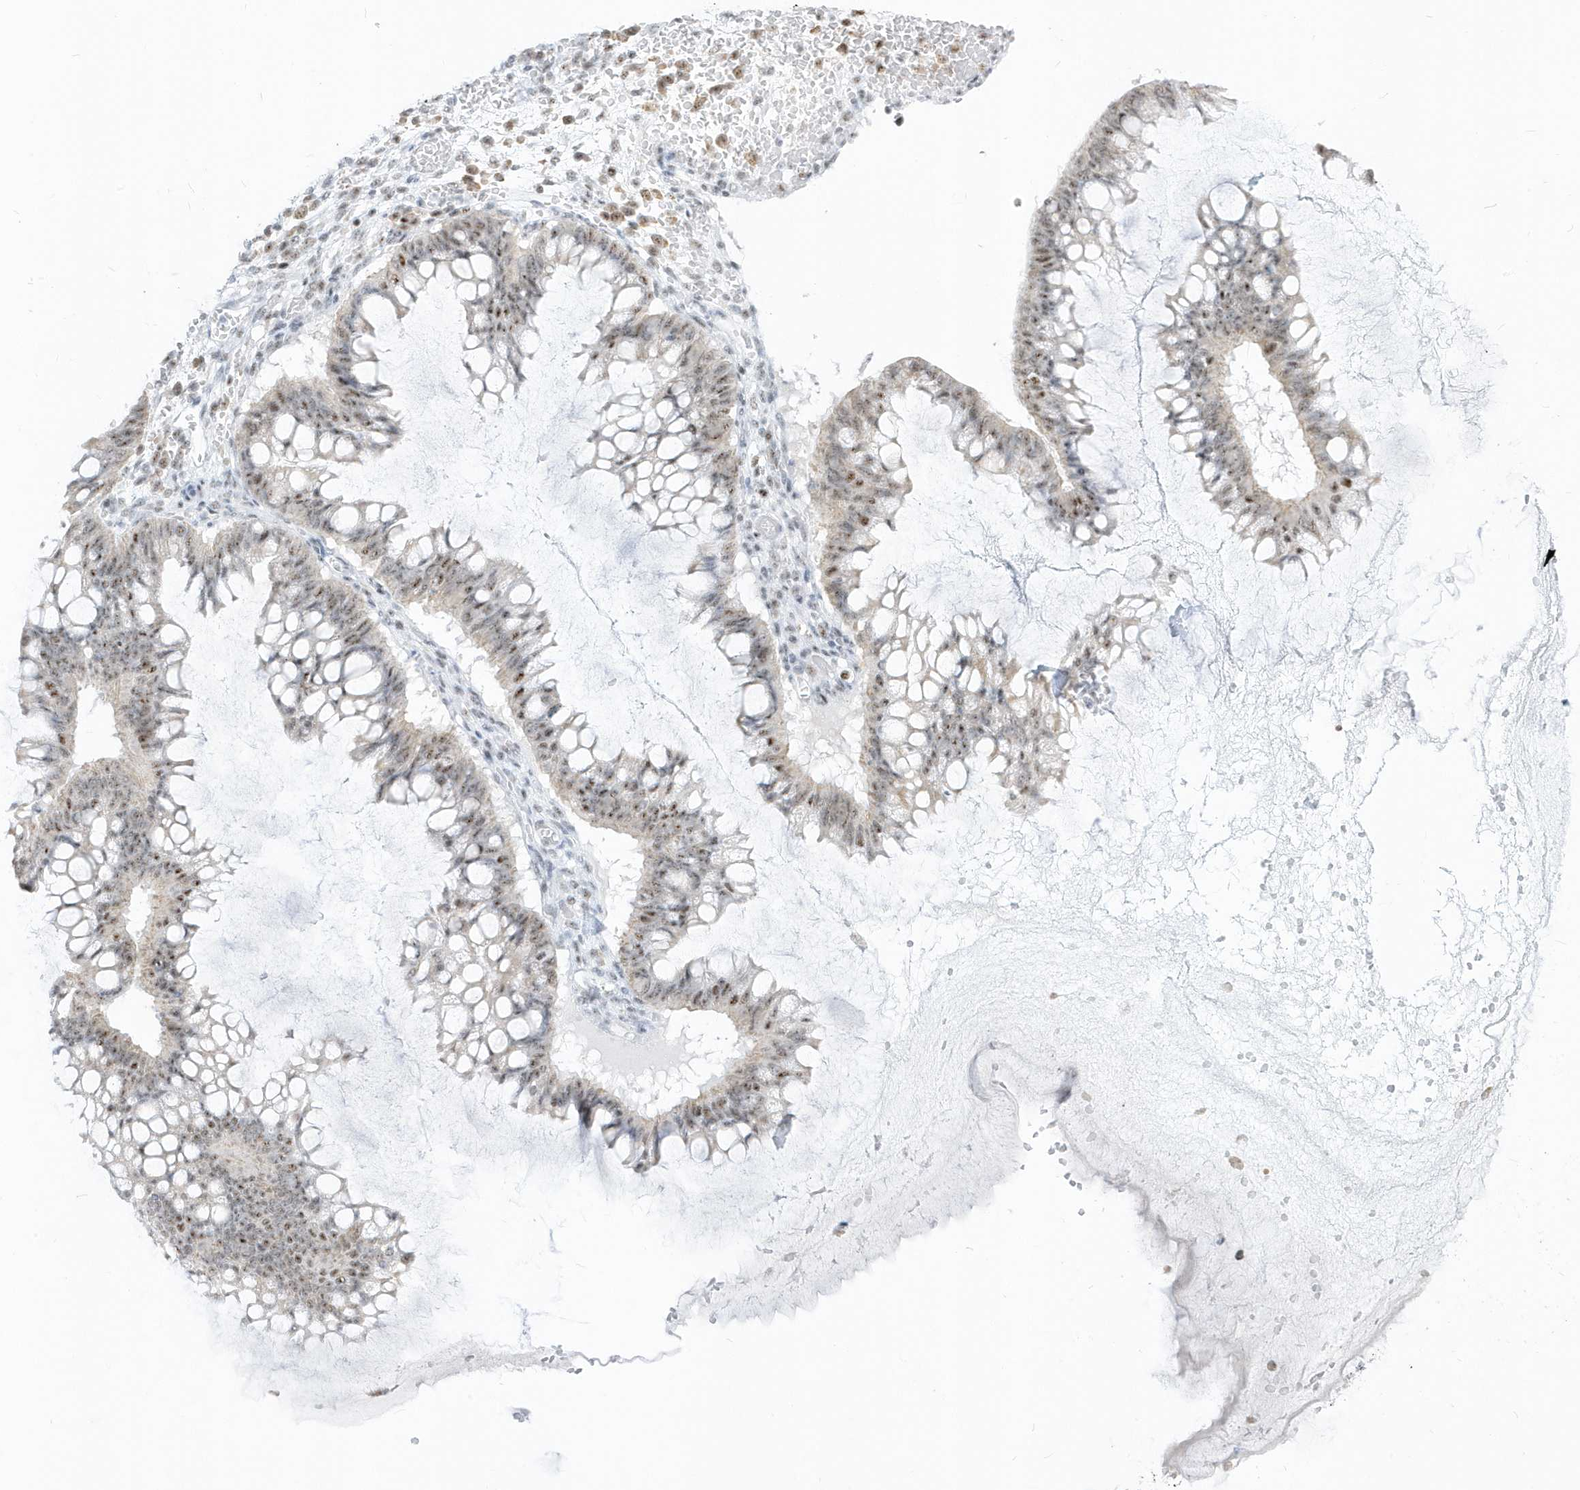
{"staining": {"intensity": "moderate", "quantity": "25%-75%", "location": "nuclear"}, "tissue": "ovarian cancer", "cell_type": "Tumor cells", "image_type": "cancer", "snomed": [{"axis": "morphology", "description": "Cystadenocarcinoma, mucinous, NOS"}, {"axis": "topography", "description": "Ovary"}], "caption": "IHC of human ovarian mucinous cystadenocarcinoma reveals medium levels of moderate nuclear positivity in about 25%-75% of tumor cells.", "gene": "PLEKHN1", "patient": {"sex": "female", "age": 73}}